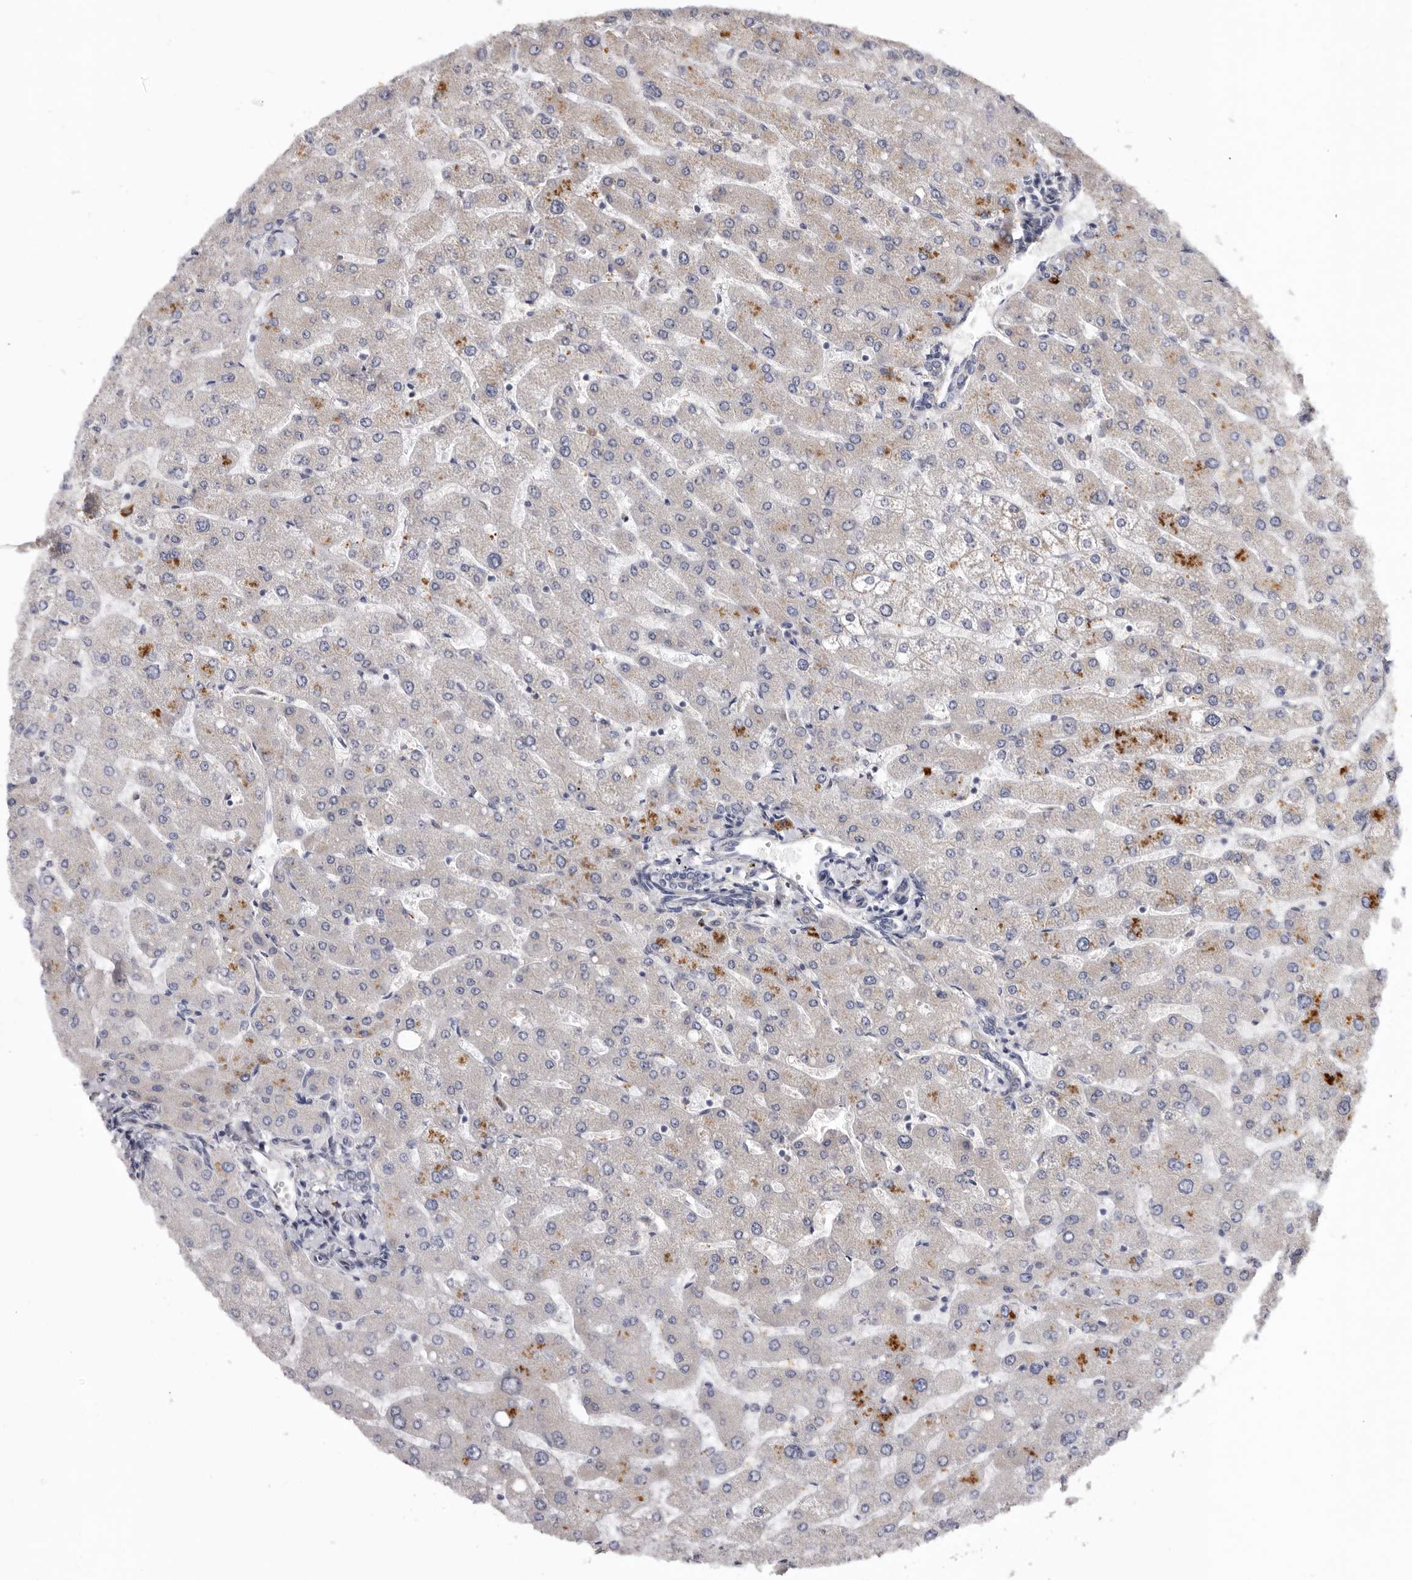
{"staining": {"intensity": "negative", "quantity": "none", "location": "none"}, "tissue": "liver", "cell_type": "Cholangiocytes", "image_type": "normal", "snomed": [{"axis": "morphology", "description": "Normal tissue, NOS"}, {"axis": "topography", "description": "Liver"}], "caption": "A high-resolution micrograph shows IHC staining of benign liver, which displays no significant expression in cholangiocytes. The staining is performed using DAB (3,3'-diaminobenzidine) brown chromogen with nuclei counter-stained in using hematoxylin.", "gene": "ASIC5", "patient": {"sex": "male", "age": 55}}